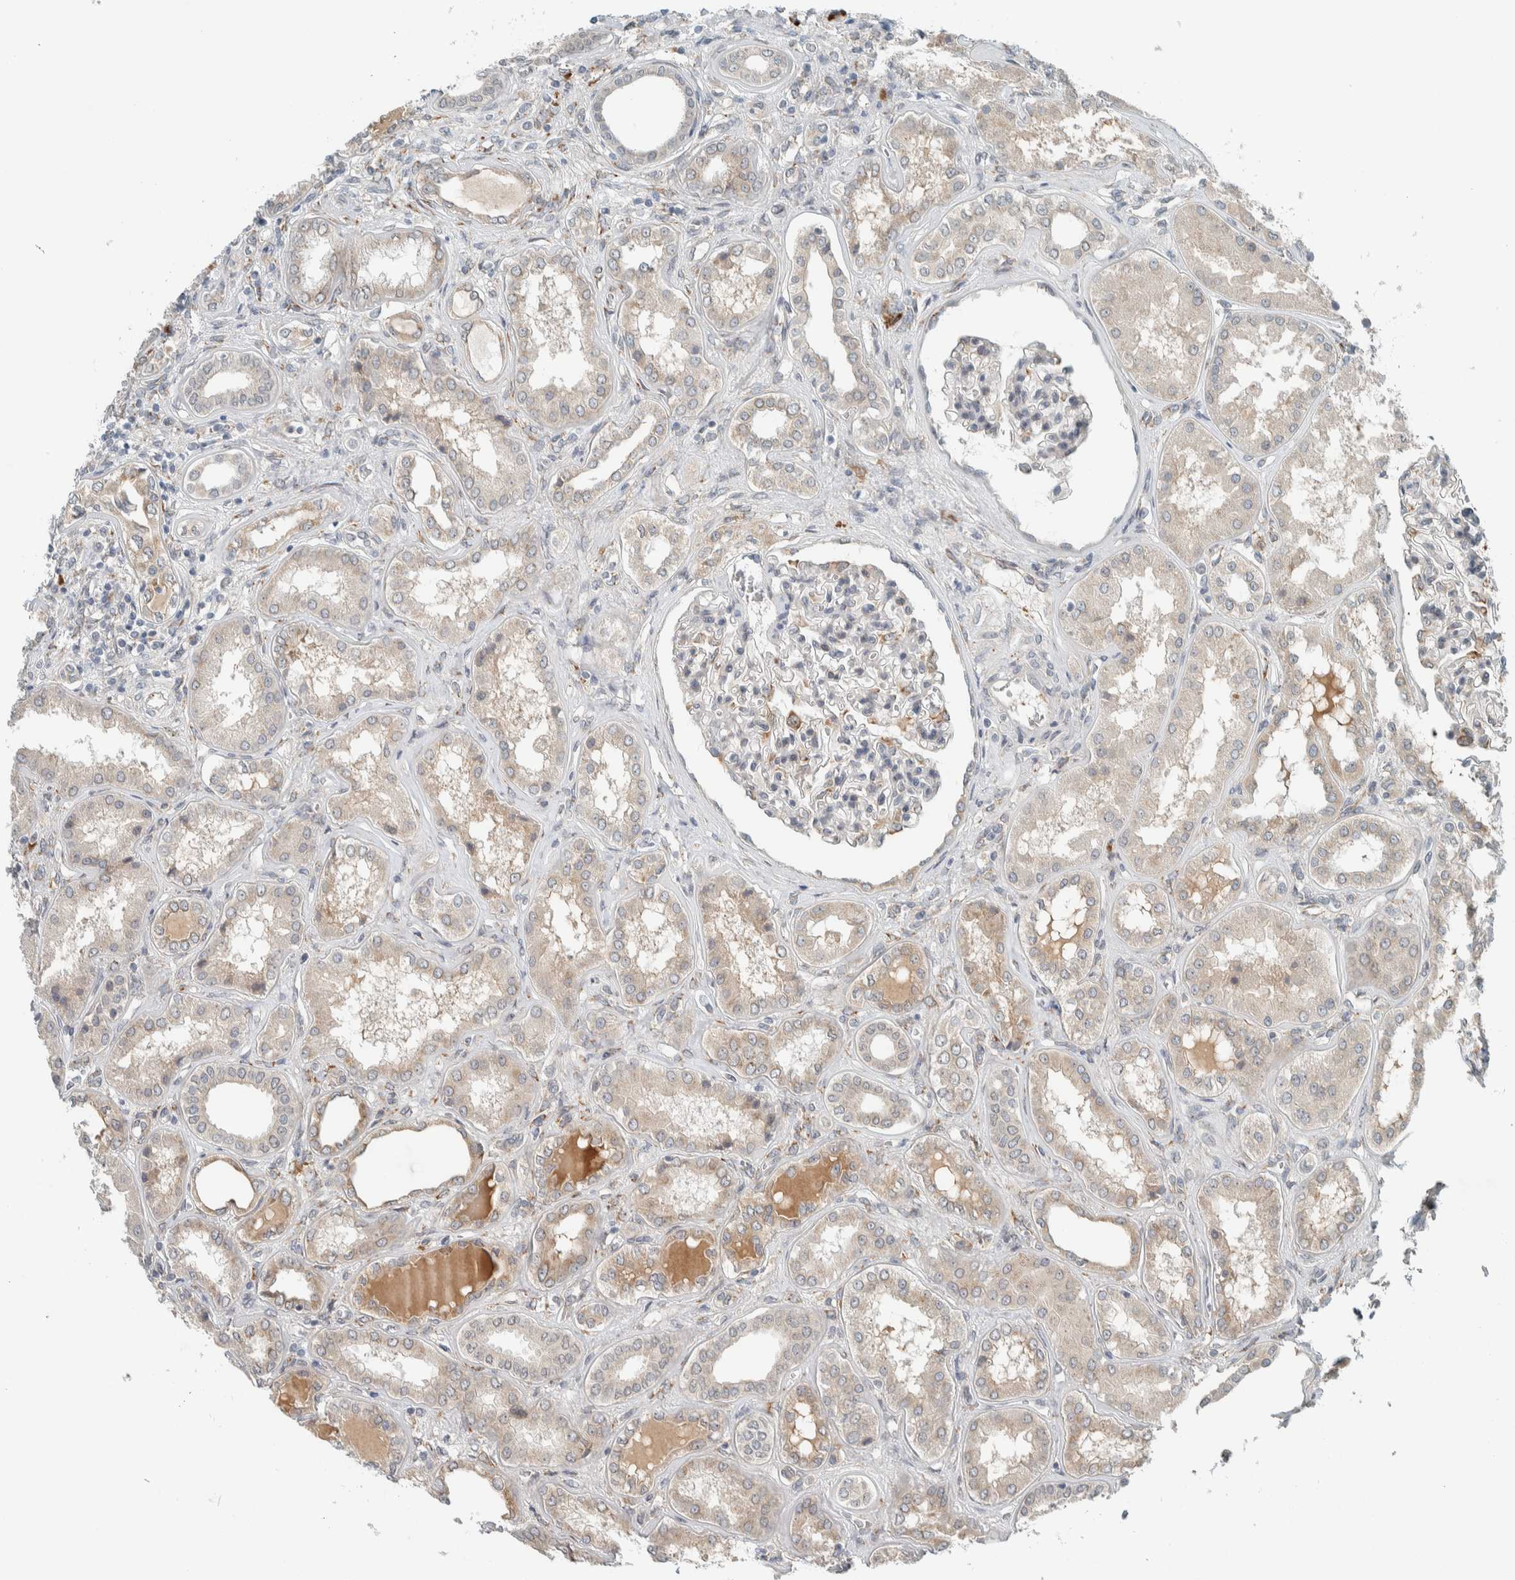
{"staining": {"intensity": "moderate", "quantity": "<25%", "location": "cytoplasmic/membranous"}, "tissue": "kidney", "cell_type": "Cells in glomeruli", "image_type": "normal", "snomed": [{"axis": "morphology", "description": "Normal tissue, NOS"}, {"axis": "topography", "description": "Kidney"}], "caption": "High-power microscopy captured an immunohistochemistry histopathology image of normal kidney, revealing moderate cytoplasmic/membranous staining in approximately <25% of cells in glomeruli.", "gene": "CTBP2", "patient": {"sex": "female", "age": 56}}